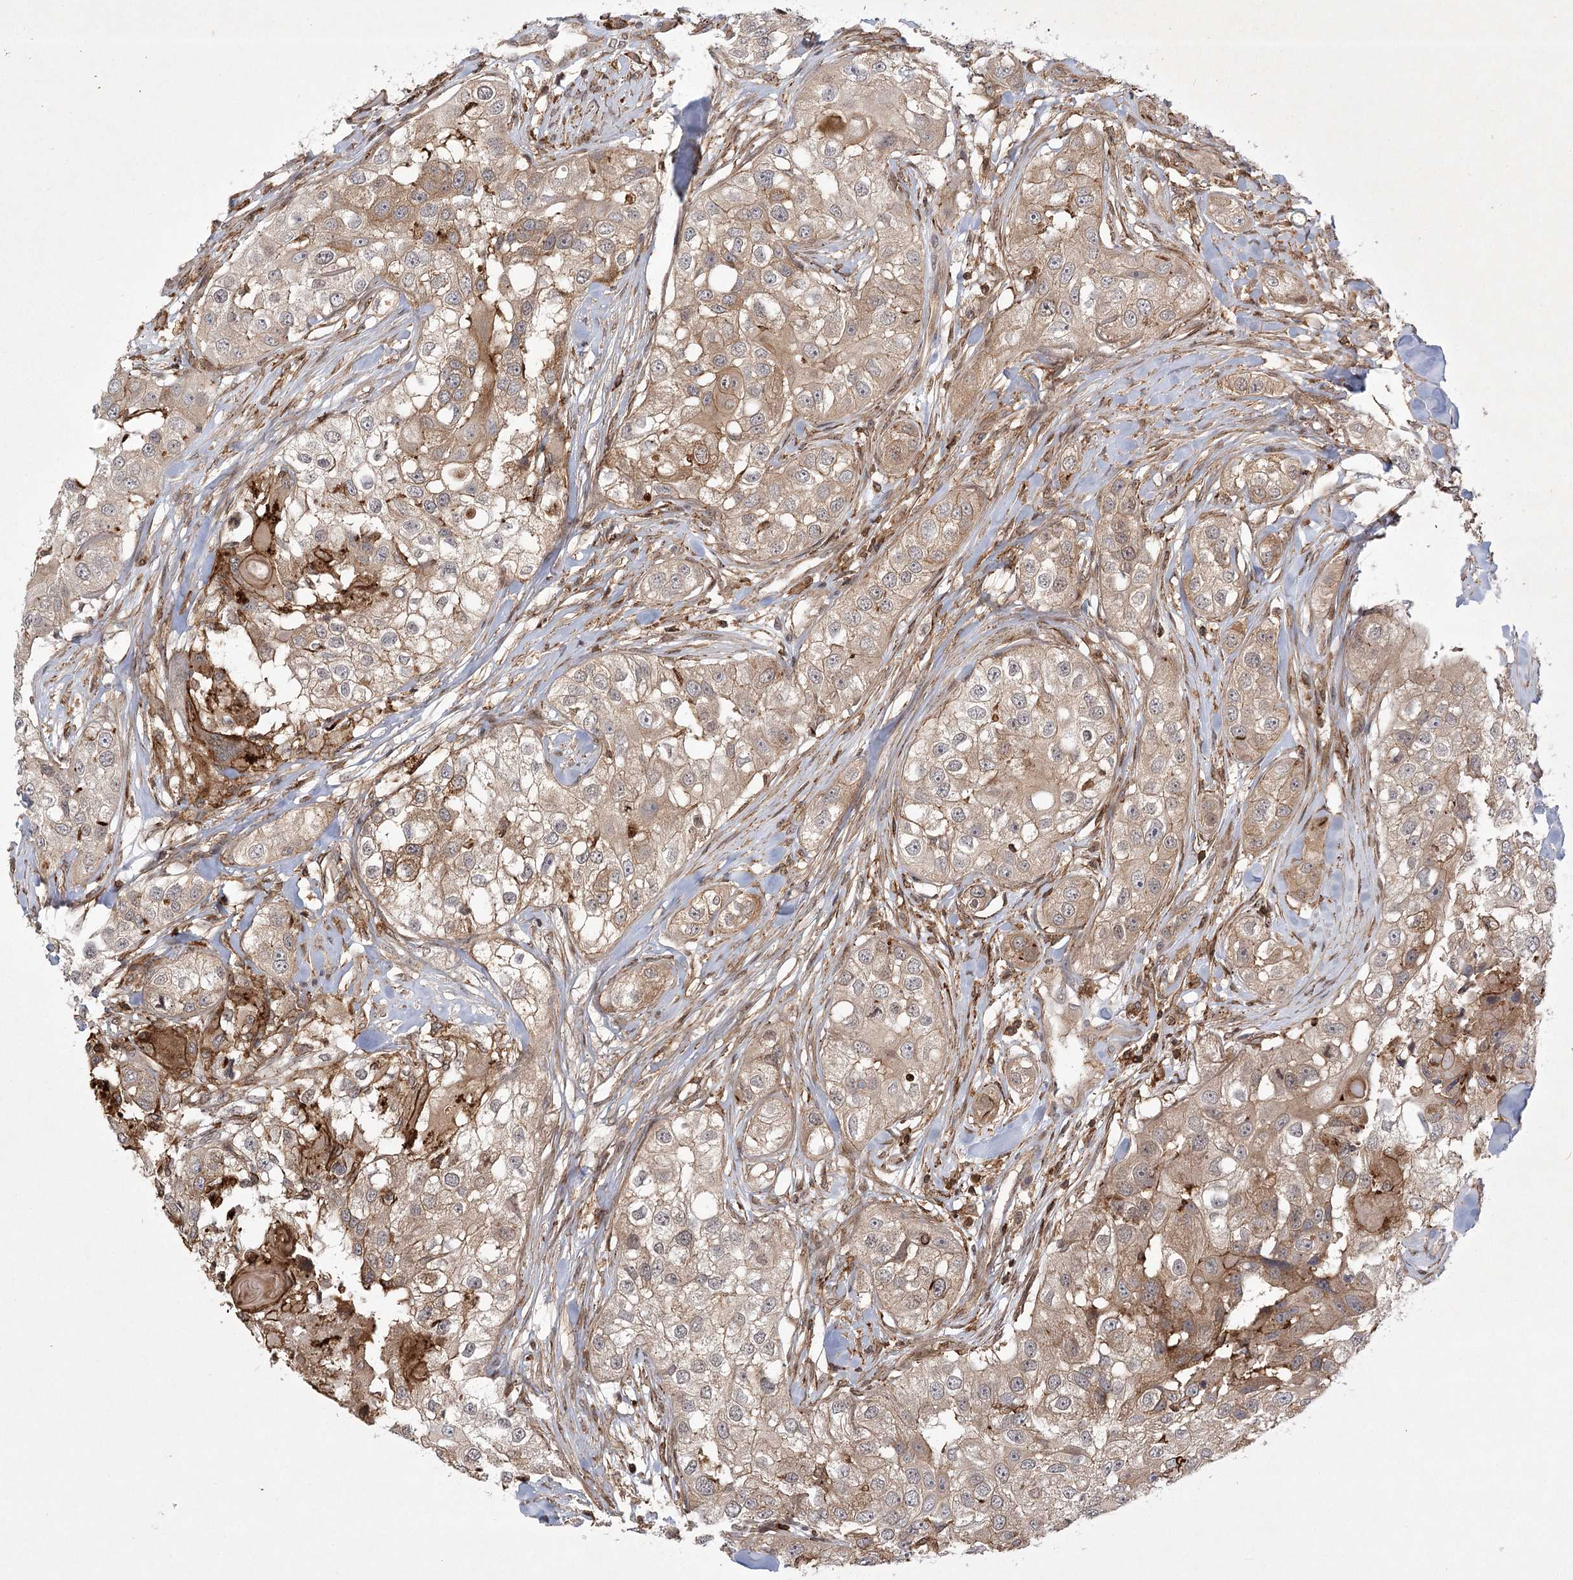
{"staining": {"intensity": "weak", "quantity": "25%-75%", "location": "cytoplasmic/membranous"}, "tissue": "head and neck cancer", "cell_type": "Tumor cells", "image_type": "cancer", "snomed": [{"axis": "morphology", "description": "Normal tissue, NOS"}, {"axis": "morphology", "description": "Squamous cell carcinoma, NOS"}, {"axis": "topography", "description": "Skeletal muscle"}, {"axis": "topography", "description": "Head-Neck"}], "caption": "The immunohistochemical stain shows weak cytoplasmic/membranous staining in tumor cells of squamous cell carcinoma (head and neck) tissue.", "gene": "MEPE", "patient": {"sex": "male", "age": 51}}